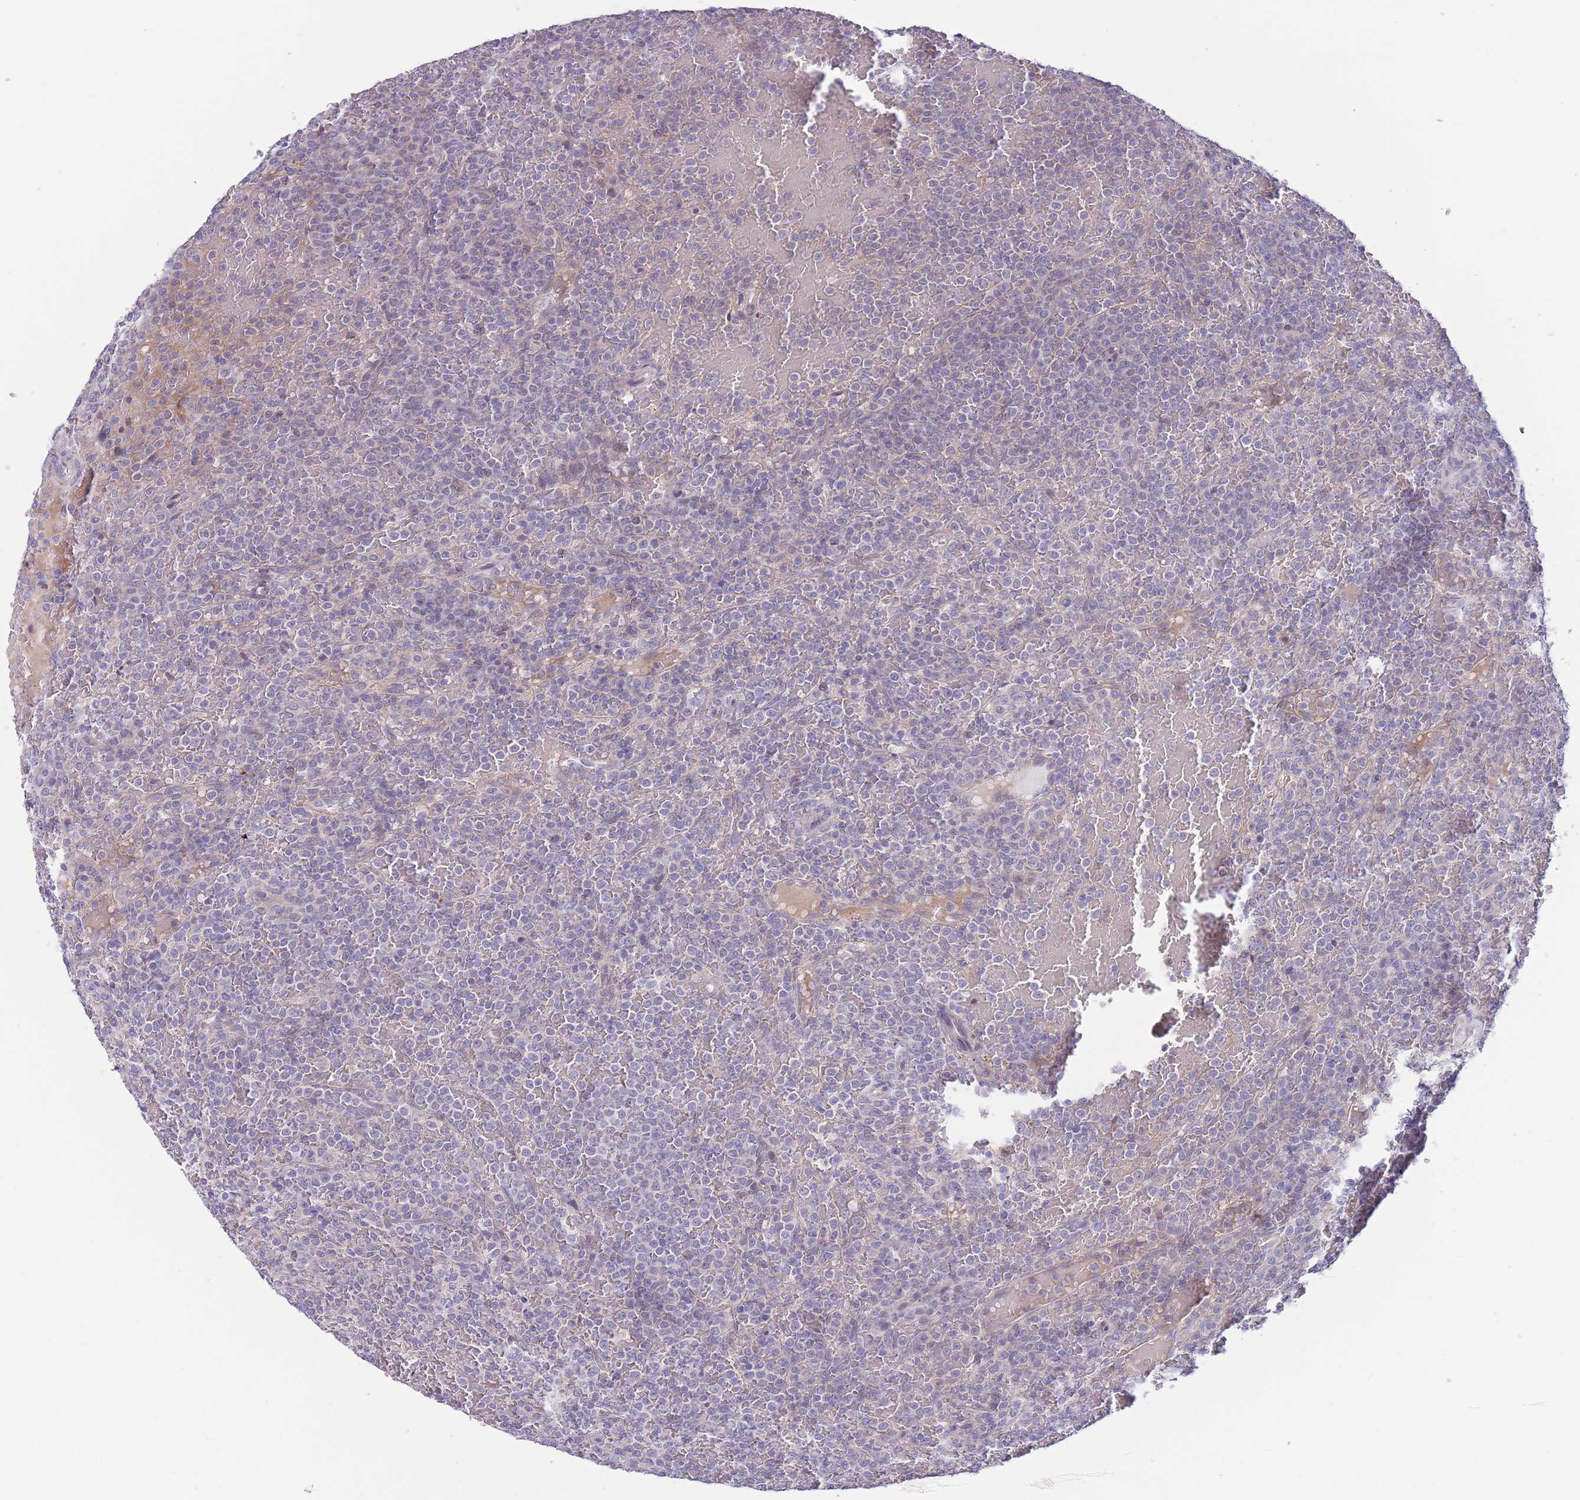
{"staining": {"intensity": "negative", "quantity": "none", "location": "none"}, "tissue": "lymphoma", "cell_type": "Tumor cells", "image_type": "cancer", "snomed": [{"axis": "morphology", "description": "Malignant lymphoma, non-Hodgkin's type, Low grade"}, {"axis": "topography", "description": "Spleen"}], "caption": "IHC micrograph of lymphoma stained for a protein (brown), which demonstrates no positivity in tumor cells.", "gene": "C9orf152", "patient": {"sex": "male", "age": 60}}